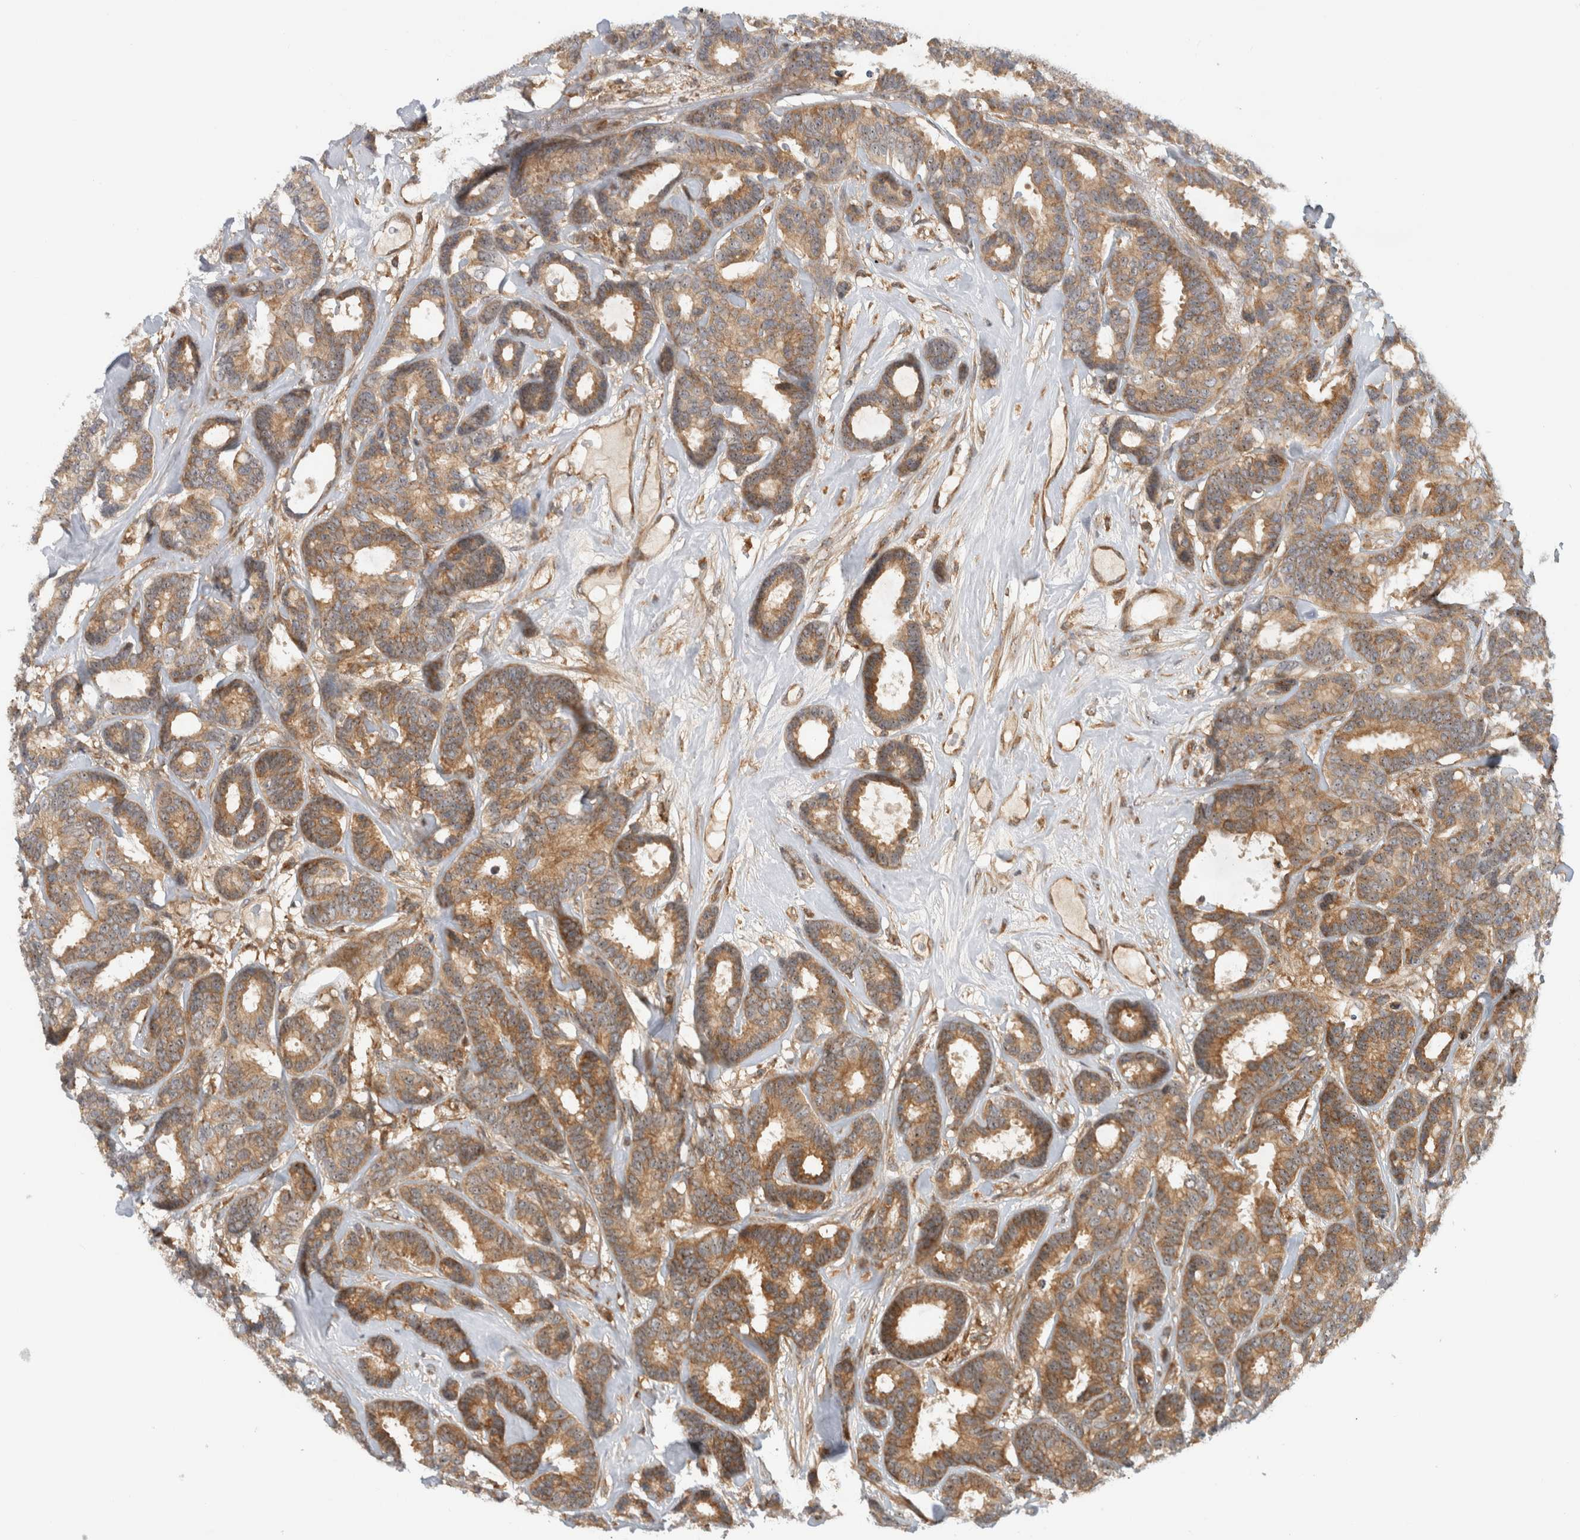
{"staining": {"intensity": "moderate", "quantity": ">75%", "location": "cytoplasmic/membranous,nuclear"}, "tissue": "breast cancer", "cell_type": "Tumor cells", "image_type": "cancer", "snomed": [{"axis": "morphology", "description": "Duct carcinoma"}, {"axis": "topography", "description": "Breast"}], "caption": "Invasive ductal carcinoma (breast) was stained to show a protein in brown. There is medium levels of moderate cytoplasmic/membranous and nuclear staining in about >75% of tumor cells. The protein of interest is stained brown, and the nuclei are stained in blue (DAB (3,3'-diaminobenzidine) IHC with brightfield microscopy, high magnification).", "gene": "WASF2", "patient": {"sex": "female", "age": 87}}